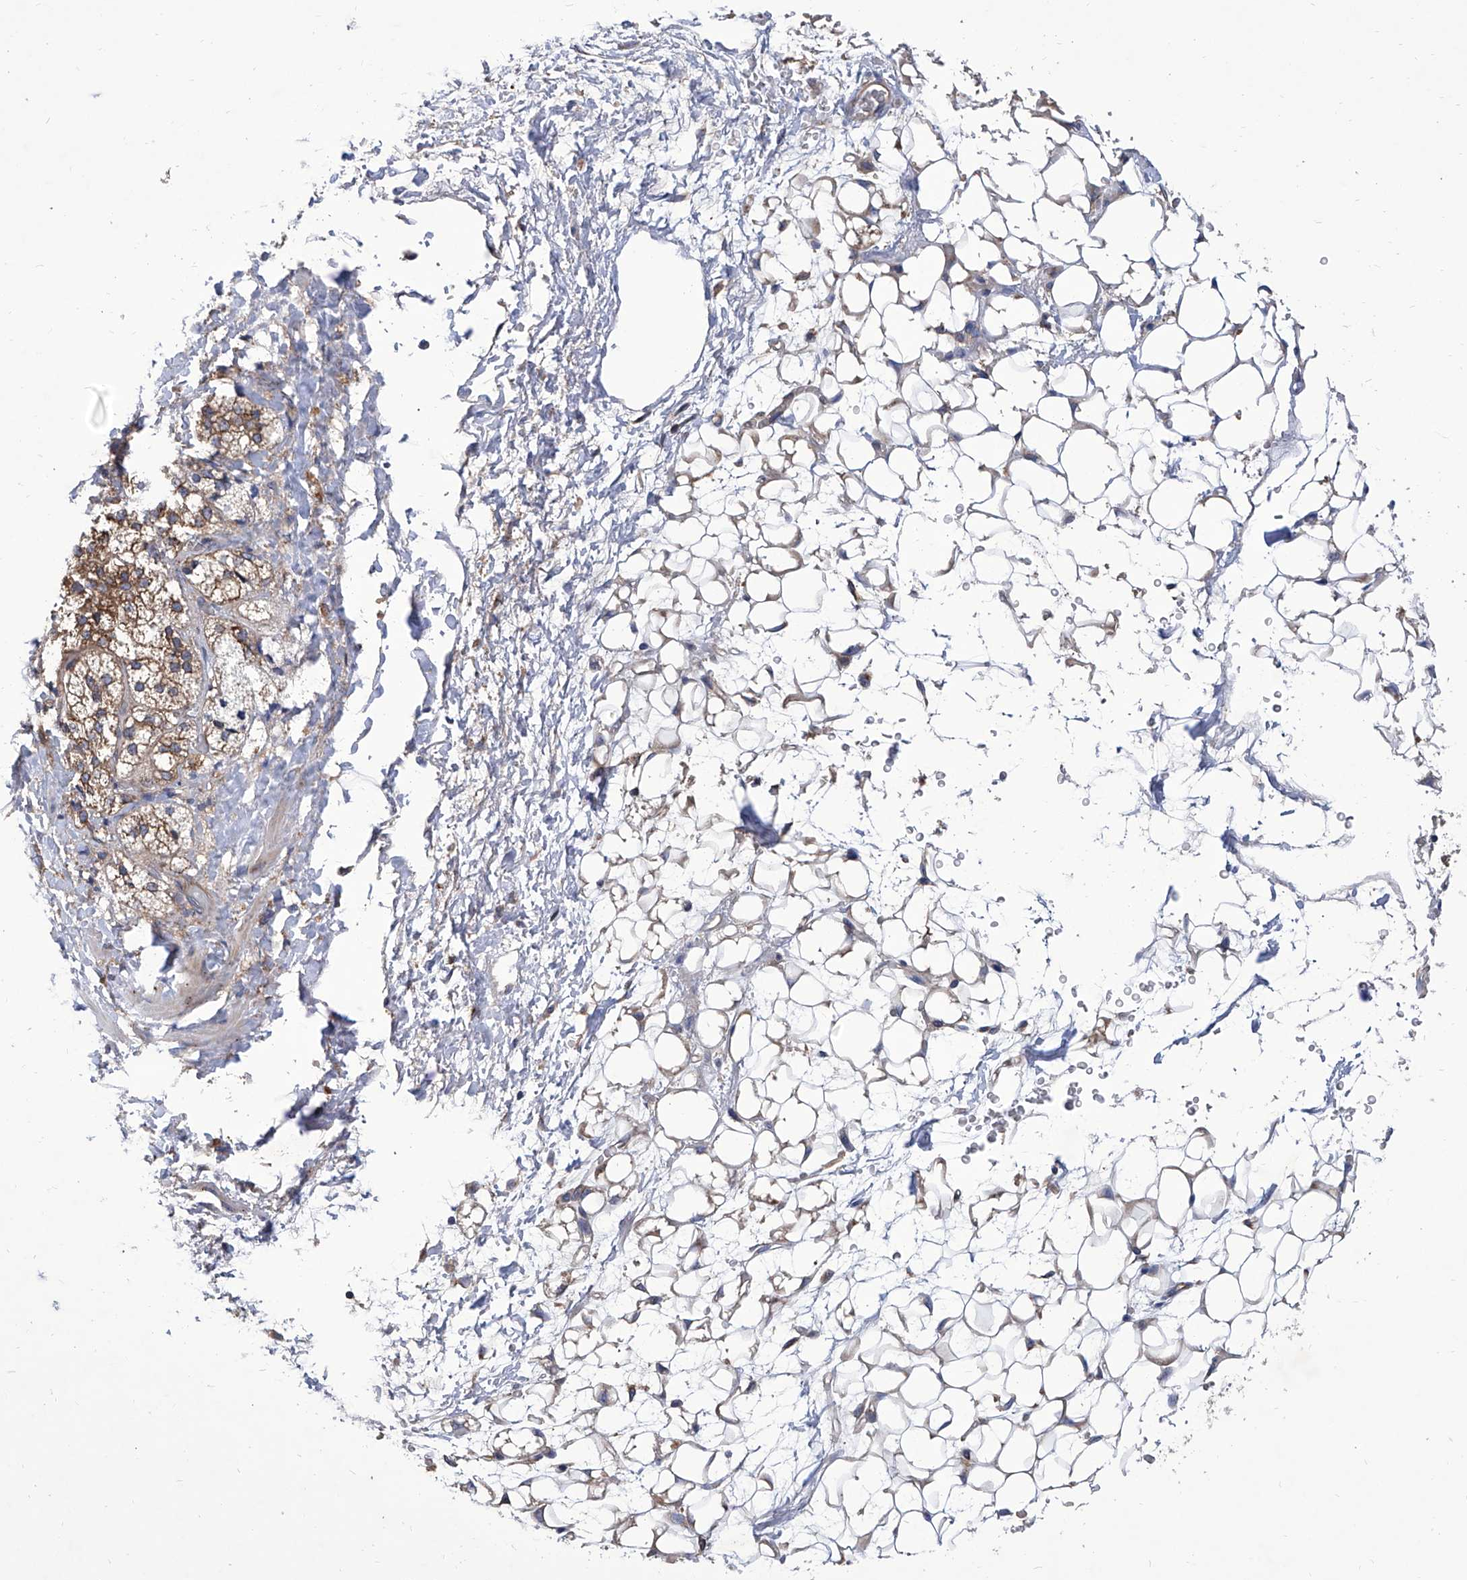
{"staining": {"intensity": "moderate", "quantity": "25%-75%", "location": "cytoplasmic/membranous"}, "tissue": "adrenal gland", "cell_type": "Glandular cells", "image_type": "normal", "snomed": [{"axis": "morphology", "description": "Normal tissue, NOS"}, {"axis": "topography", "description": "Adrenal gland"}], "caption": "Protein expression analysis of normal human adrenal gland reveals moderate cytoplasmic/membranous expression in approximately 25%-75% of glandular cells. The staining was performed using DAB (3,3'-diaminobenzidine) to visualize the protein expression in brown, while the nuclei were stained in blue with hematoxylin (Magnification: 20x).", "gene": "TJAP1", "patient": {"sex": "male", "age": 61}}